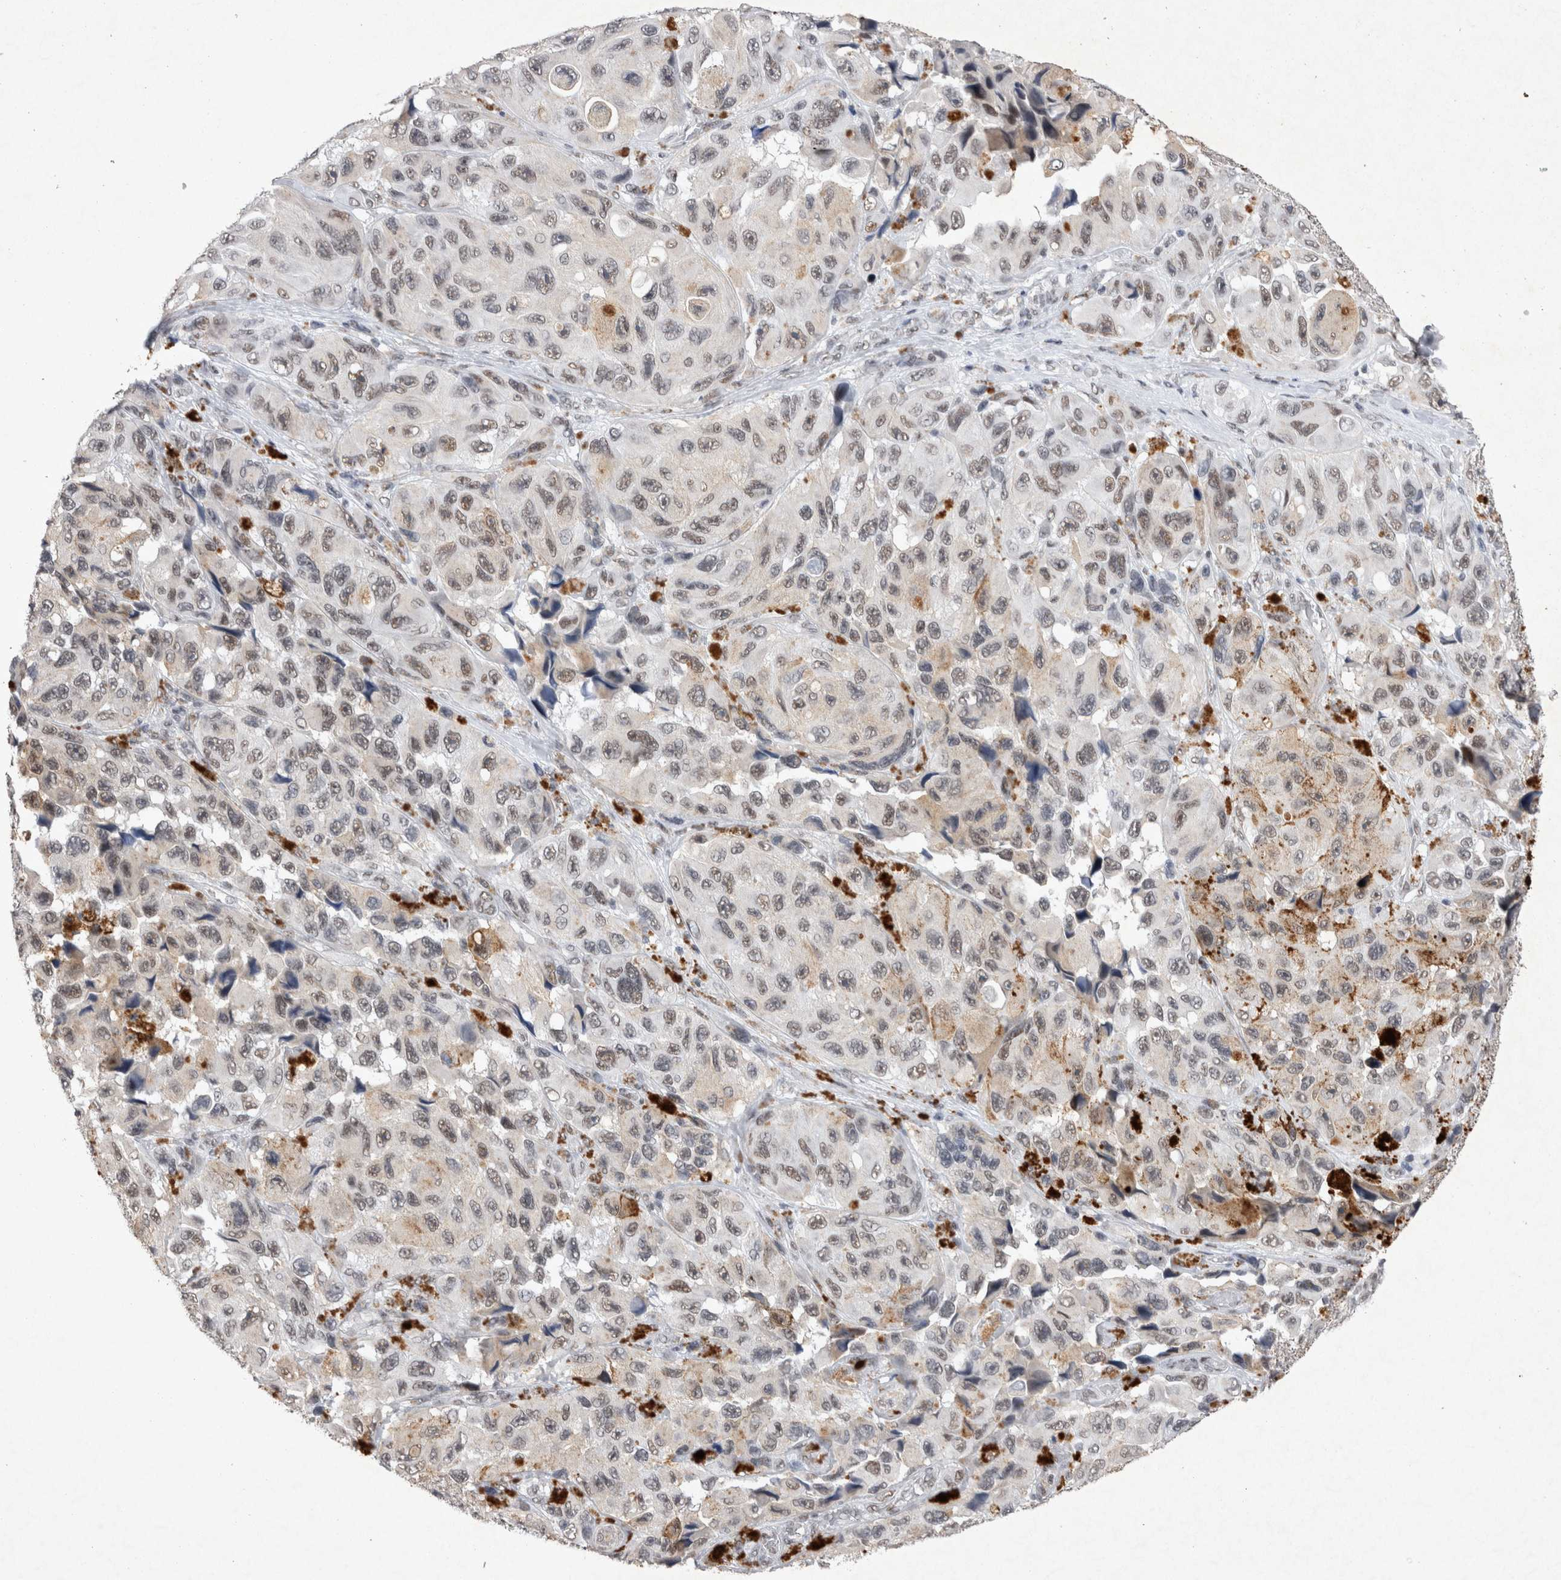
{"staining": {"intensity": "weak", "quantity": "25%-75%", "location": "nuclear"}, "tissue": "melanoma", "cell_type": "Tumor cells", "image_type": "cancer", "snomed": [{"axis": "morphology", "description": "Malignant melanoma, NOS"}, {"axis": "topography", "description": "Skin"}], "caption": "Weak nuclear positivity is appreciated in about 25%-75% of tumor cells in melanoma.", "gene": "RBM6", "patient": {"sex": "female", "age": 73}}